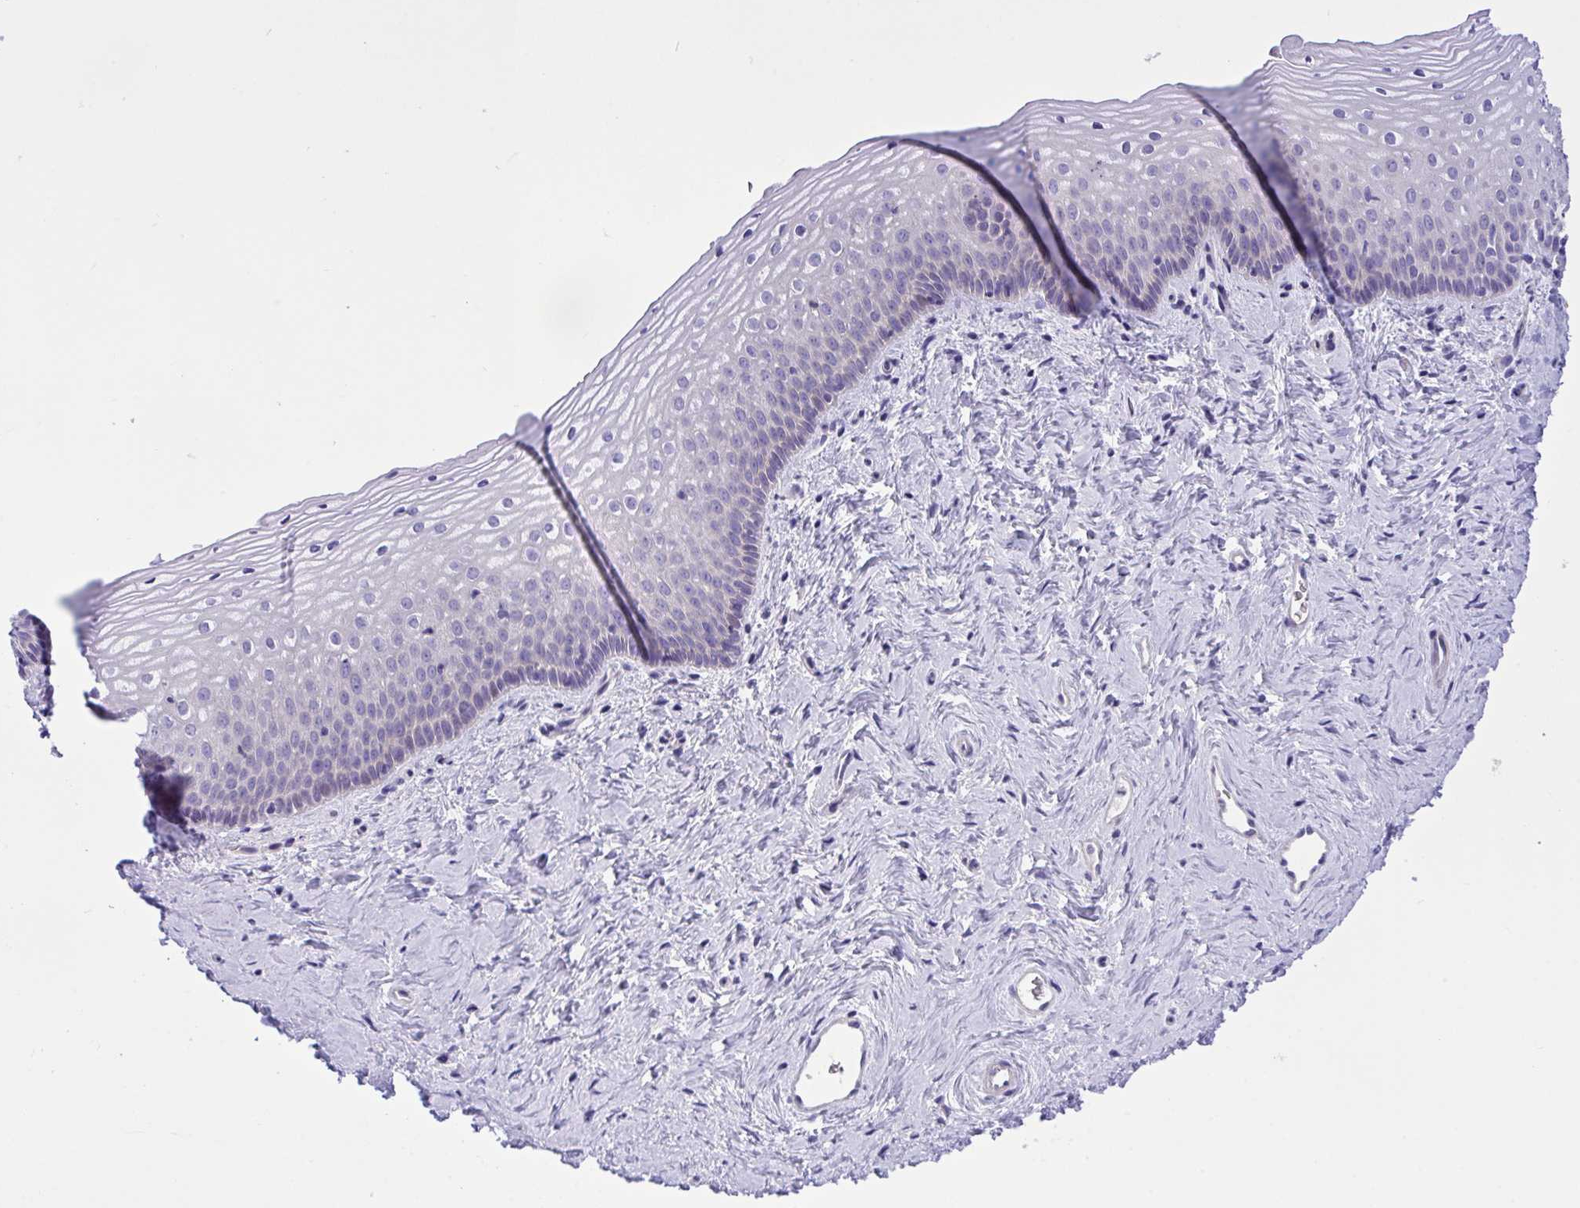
{"staining": {"intensity": "negative", "quantity": "none", "location": "none"}, "tissue": "vagina", "cell_type": "Squamous epithelial cells", "image_type": "normal", "snomed": [{"axis": "morphology", "description": "Normal tissue, NOS"}, {"axis": "topography", "description": "Vagina"}], "caption": "Vagina was stained to show a protein in brown. There is no significant expression in squamous epithelial cells.", "gene": "WDR97", "patient": {"sex": "female", "age": 45}}